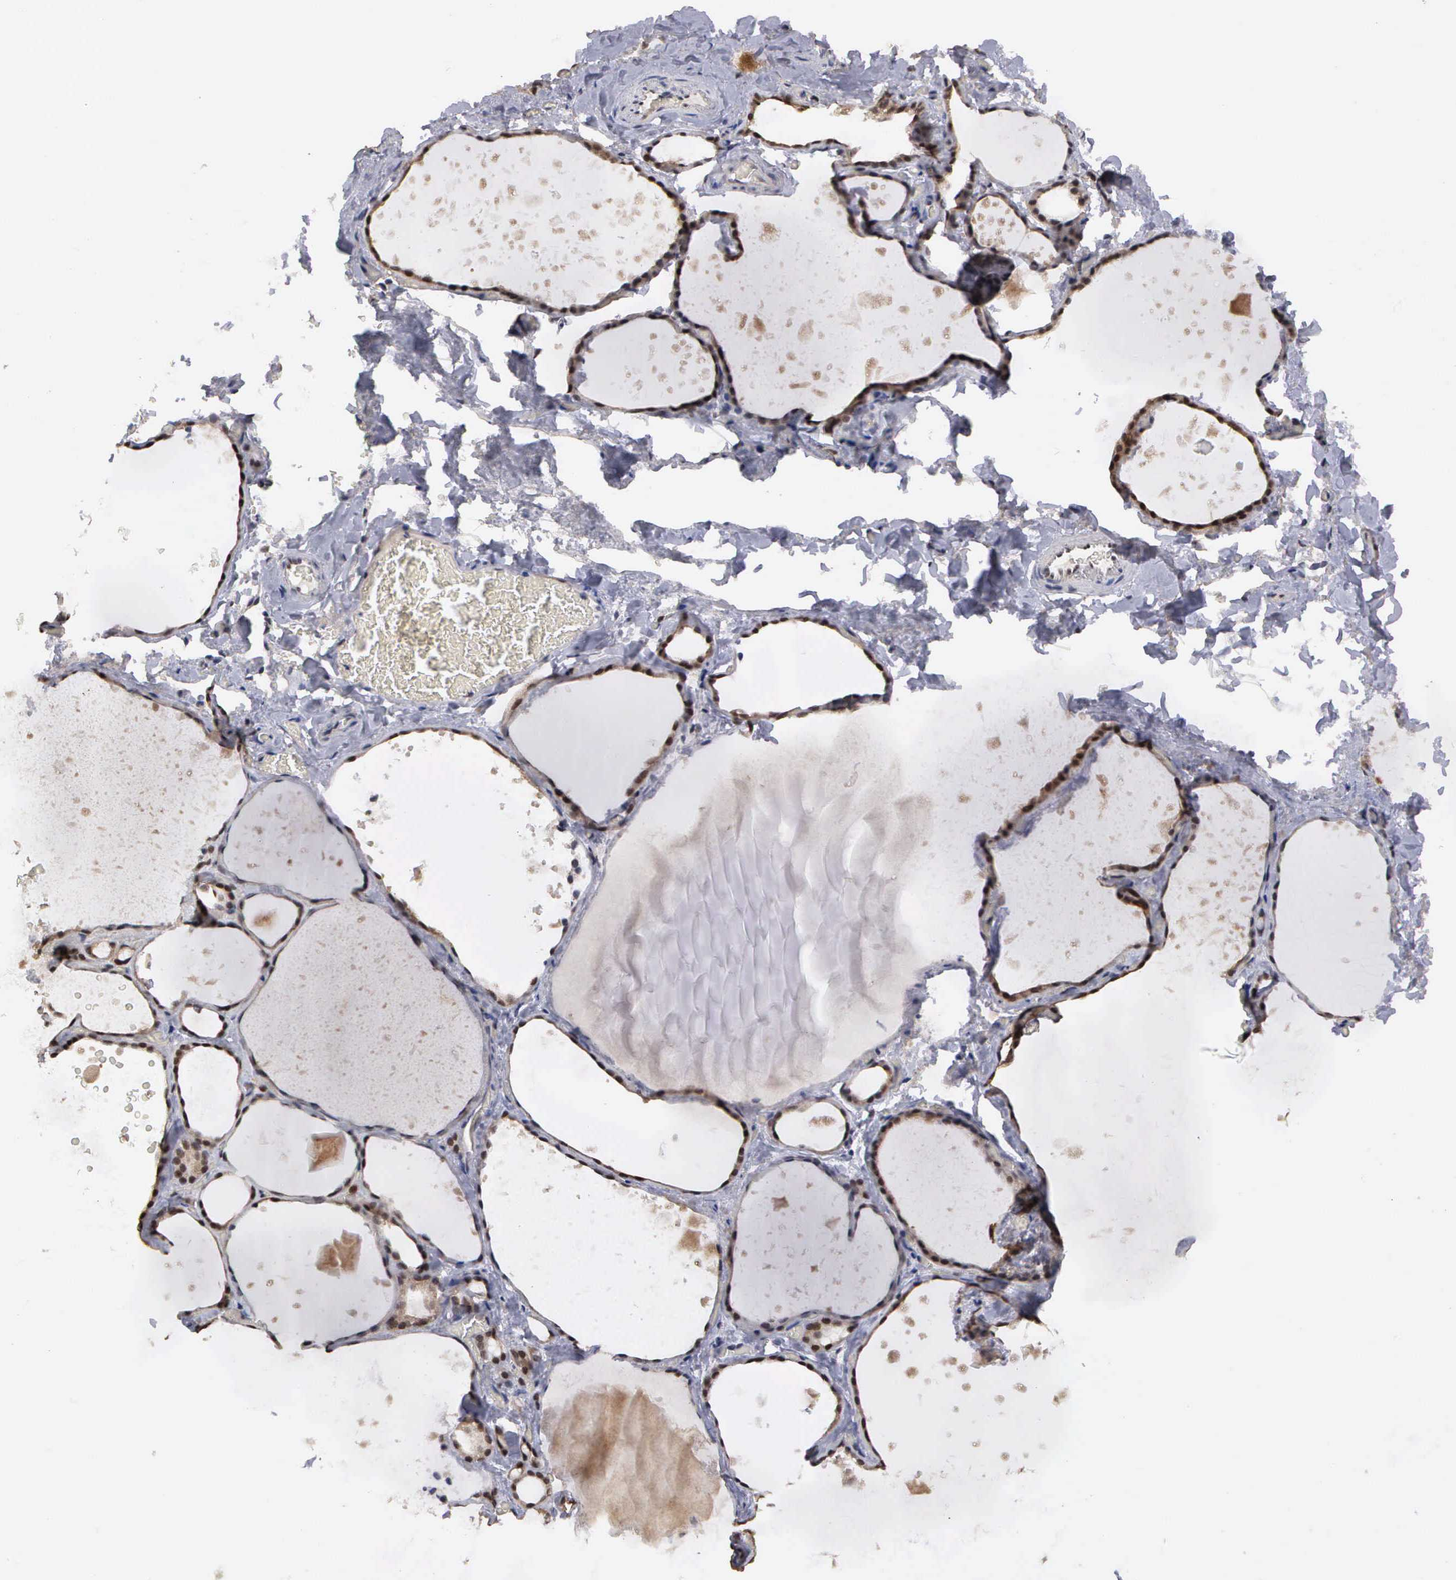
{"staining": {"intensity": "moderate", "quantity": ">75%", "location": "cytoplasmic/membranous,nuclear"}, "tissue": "thyroid gland", "cell_type": "Glandular cells", "image_type": "normal", "snomed": [{"axis": "morphology", "description": "Normal tissue, NOS"}, {"axis": "topography", "description": "Thyroid gland"}], "caption": "This image displays immunohistochemistry staining of normal thyroid gland, with medium moderate cytoplasmic/membranous,nuclear staining in about >75% of glandular cells.", "gene": "ZBTB33", "patient": {"sex": "male", "age": 76}}